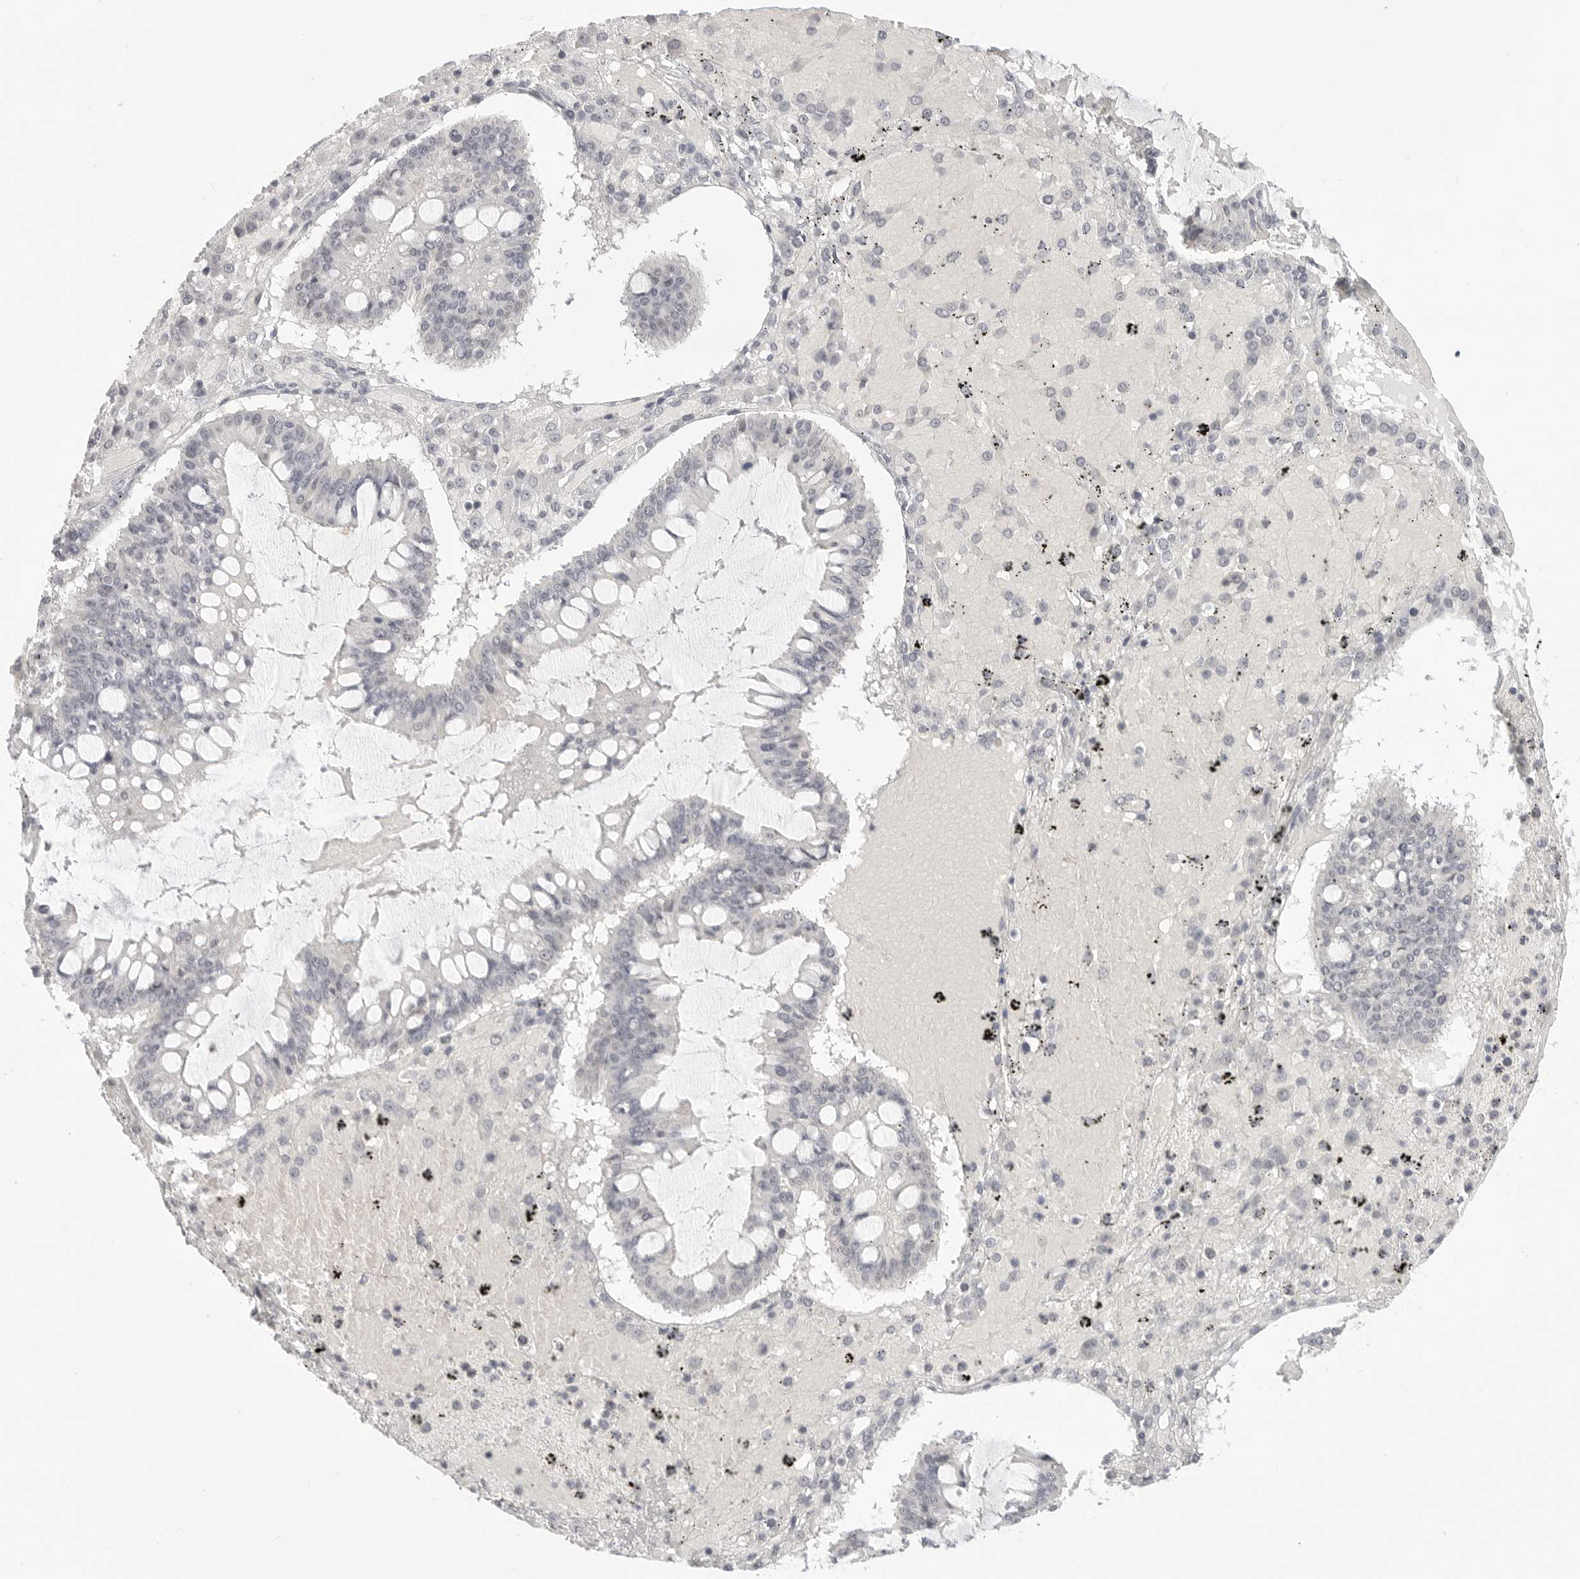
{"staining": {"intensity": "negative", "quantity": "none", "location": "none"}, "tissue": "ovarian cancer", "cell_type": "Tumor cells", "image_type": "cancer", "snomed": [{"axis": "morphology", "description": "Cystadenocarcinoma, mucinous, NOS"}, {"axis": "topography", "description": "Ovary"}], "caption": "IHC photomicrograph of human mucinous cystadenocarcinoma (ovarian) stained for a protein (brown), which shows no positivity in tumor cells.", "gene": "KLK11", "patient": {"sex": "female", "age": 73}}